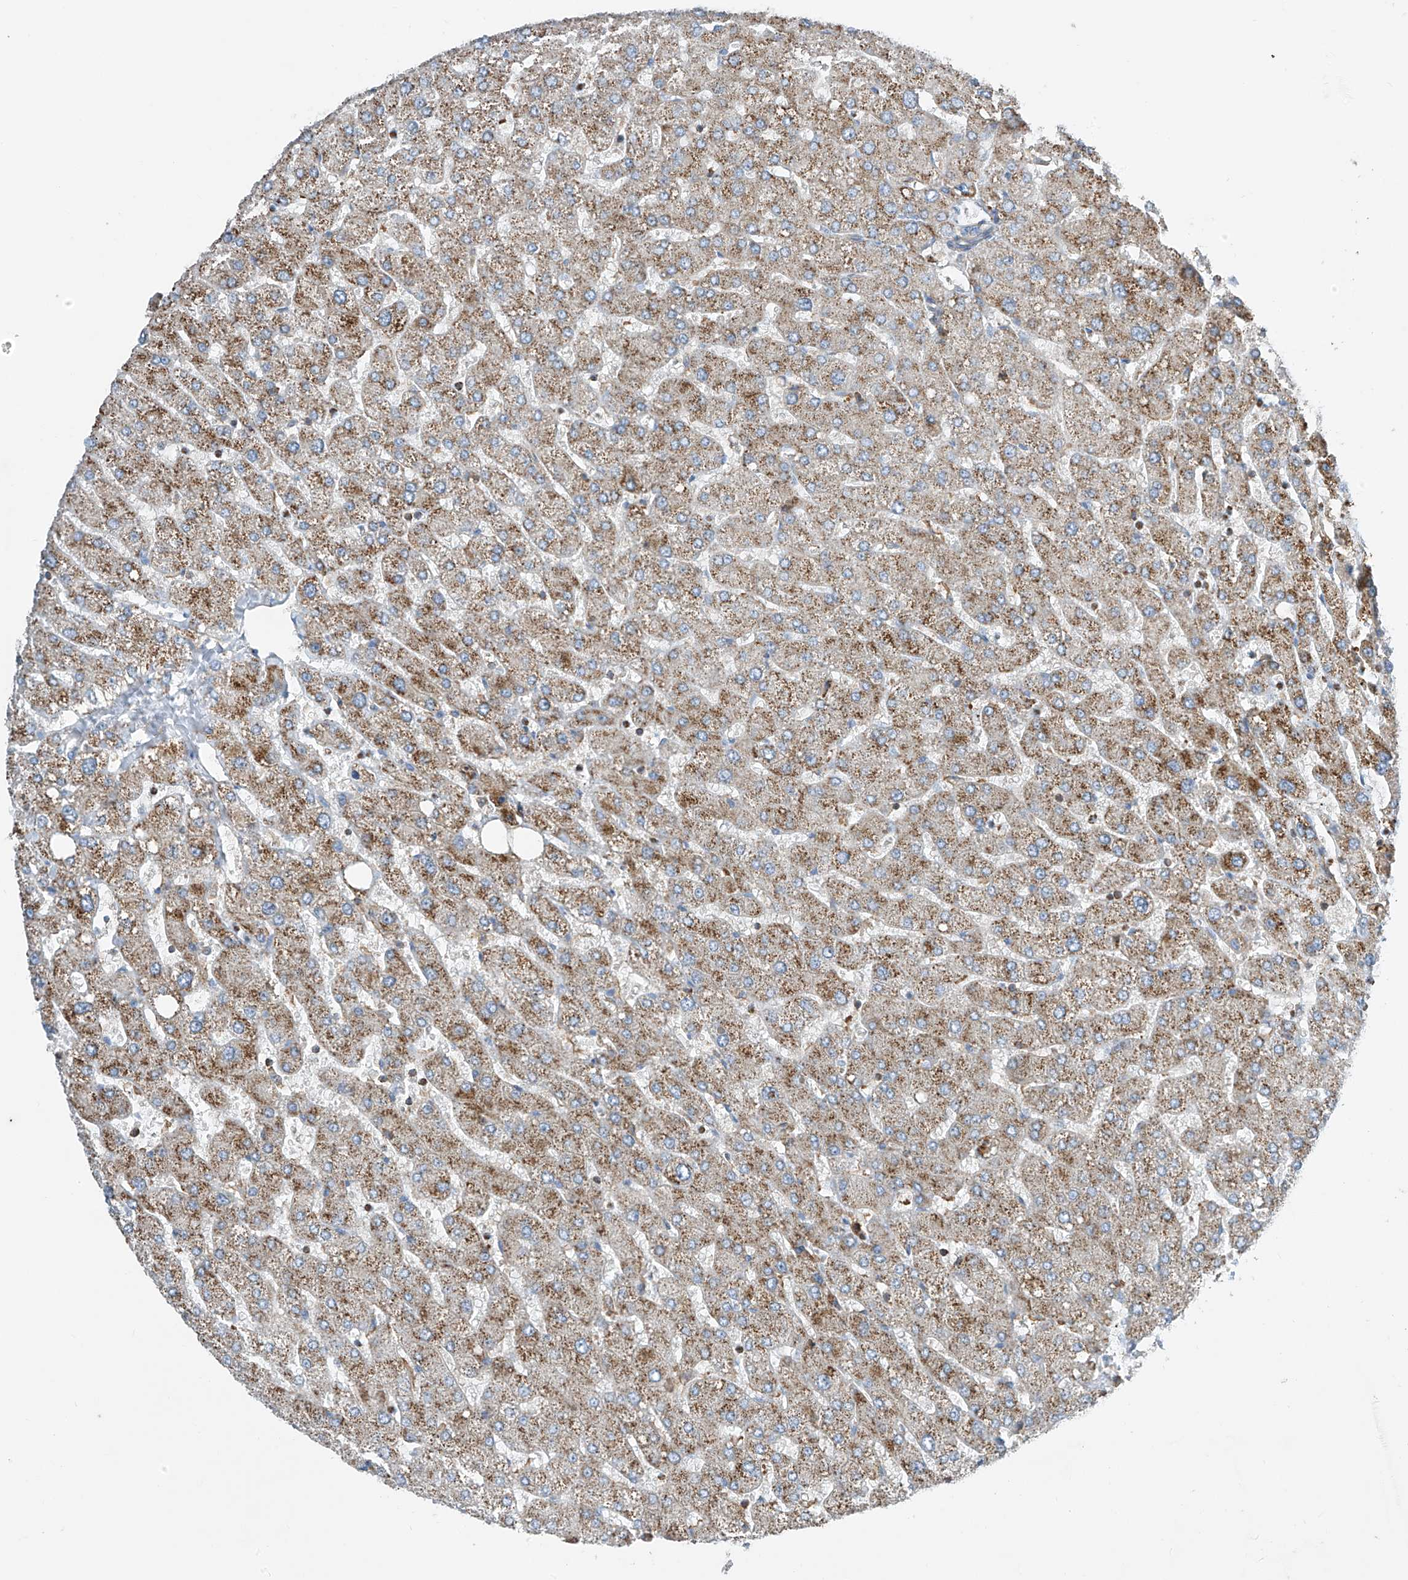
{"staining": {"intensity": "weak", "quantity": "<25%", "location": "cytoplasmic/membranous"}, "tissue": "liver", "cell_type": "Cholangiocytes", "image_type": "normal", "snomed": [{"axis": "morphology", "description": "Normal tissue, NOS"}, {"axis": "topography", "description": "Liver"}], "caption": "DAB (3,3'-diaminobenzidine) immunohistochemical staining of normal human liver shows no significant positivity in cholangiocytes.", "gene": "SLC1A5", "patient": {"sex": "male", "age": 55}}